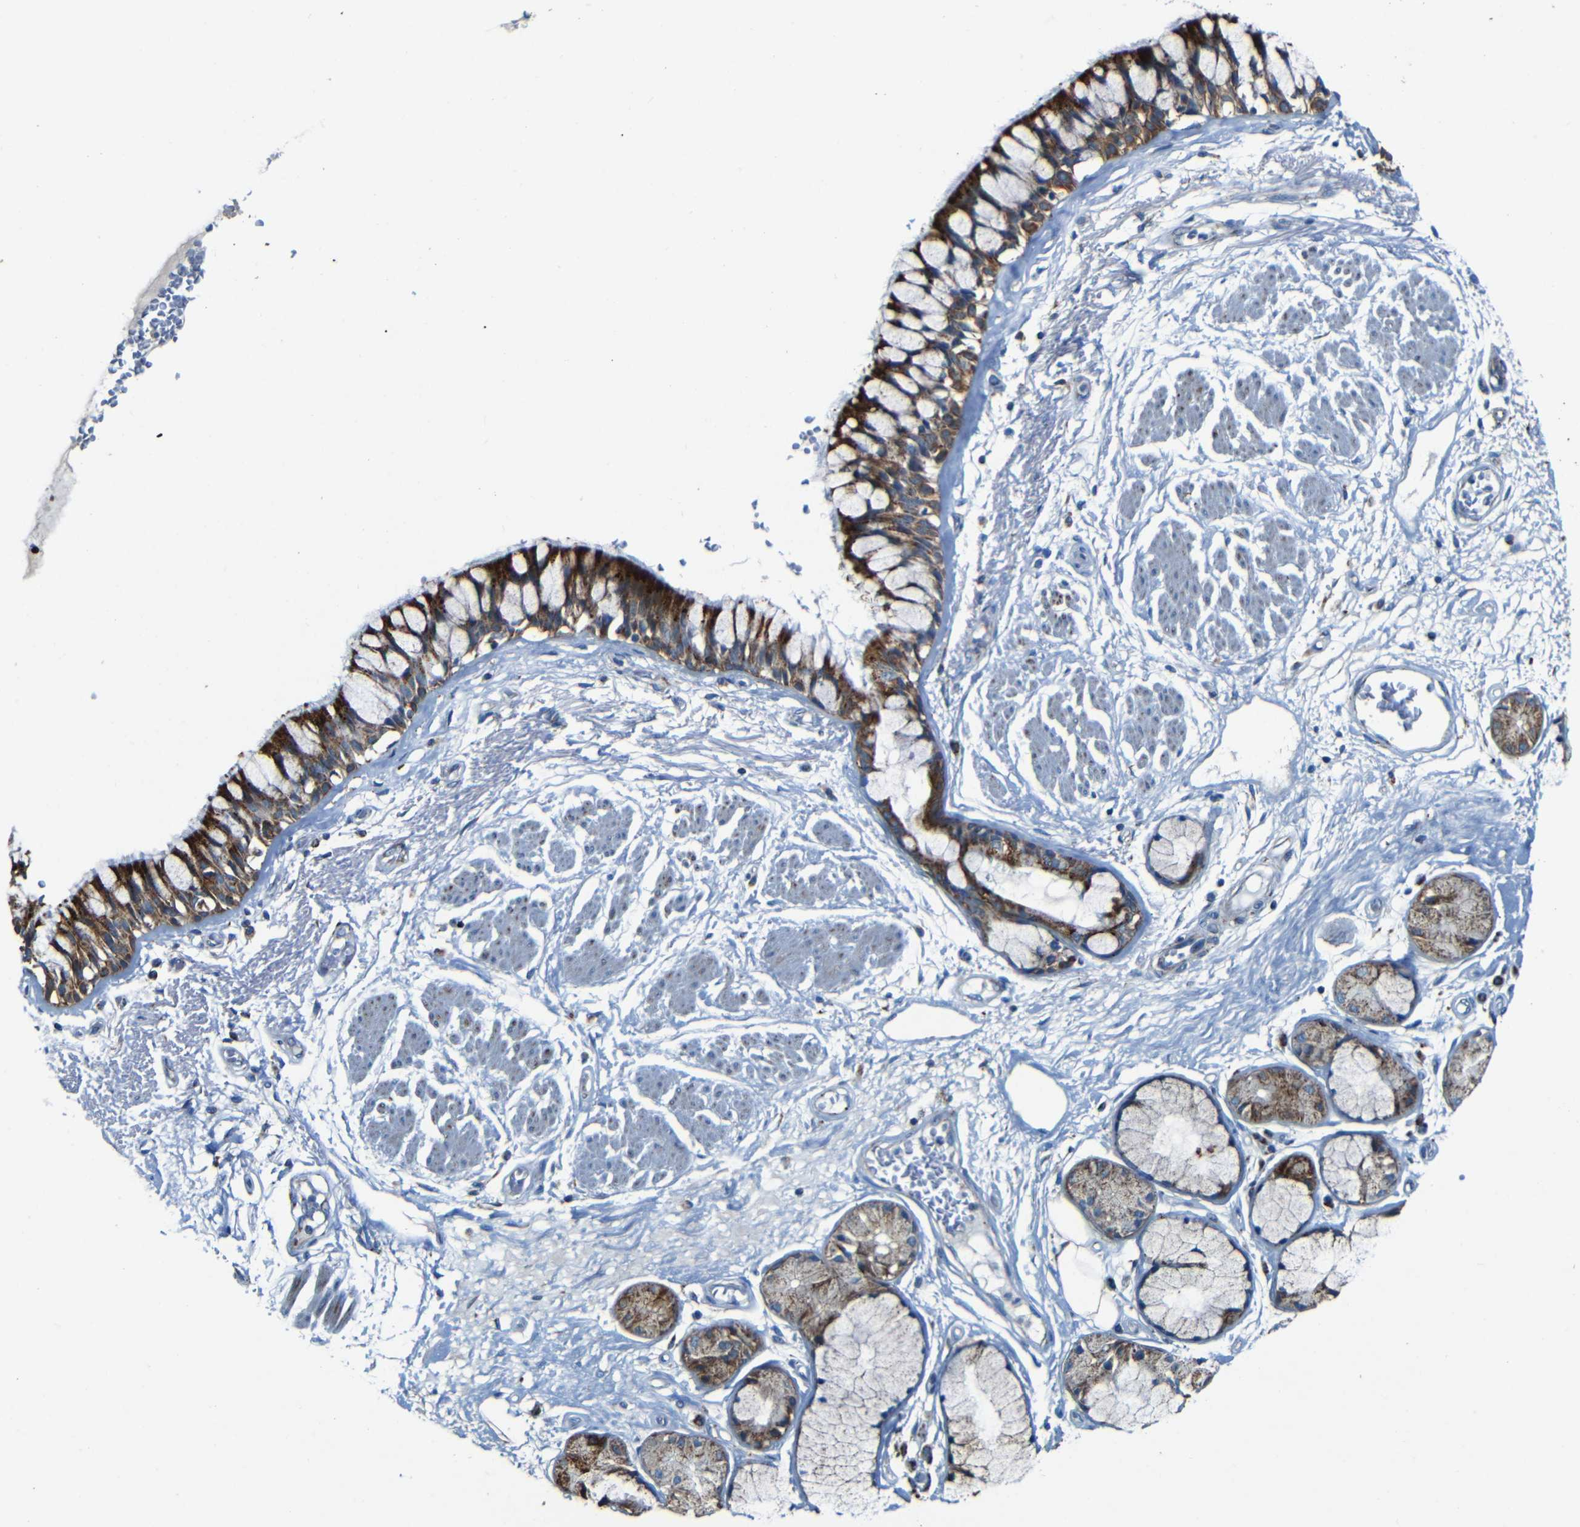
{"staining": {"intensity": "strong", "quantity": ">75%", "location": "cytoplasmic/membranous"}, "tissue": "bronchus", "cell_type": "Respiratory epithelial cells", "image_type": "normal", "snomed": [{"axis": "morphology", "description": "Normal tissue, NOS"}, {"axis": "topography", "description": "Bronchus"}], "caption": "Protein analysis of benign bronchus displays strong cytoplasmic/membranous positivity in approximately >75% of respiratory epithelial cells.", "gene": "WSCD2", "patient": {"sex": "male", "age": 66}}